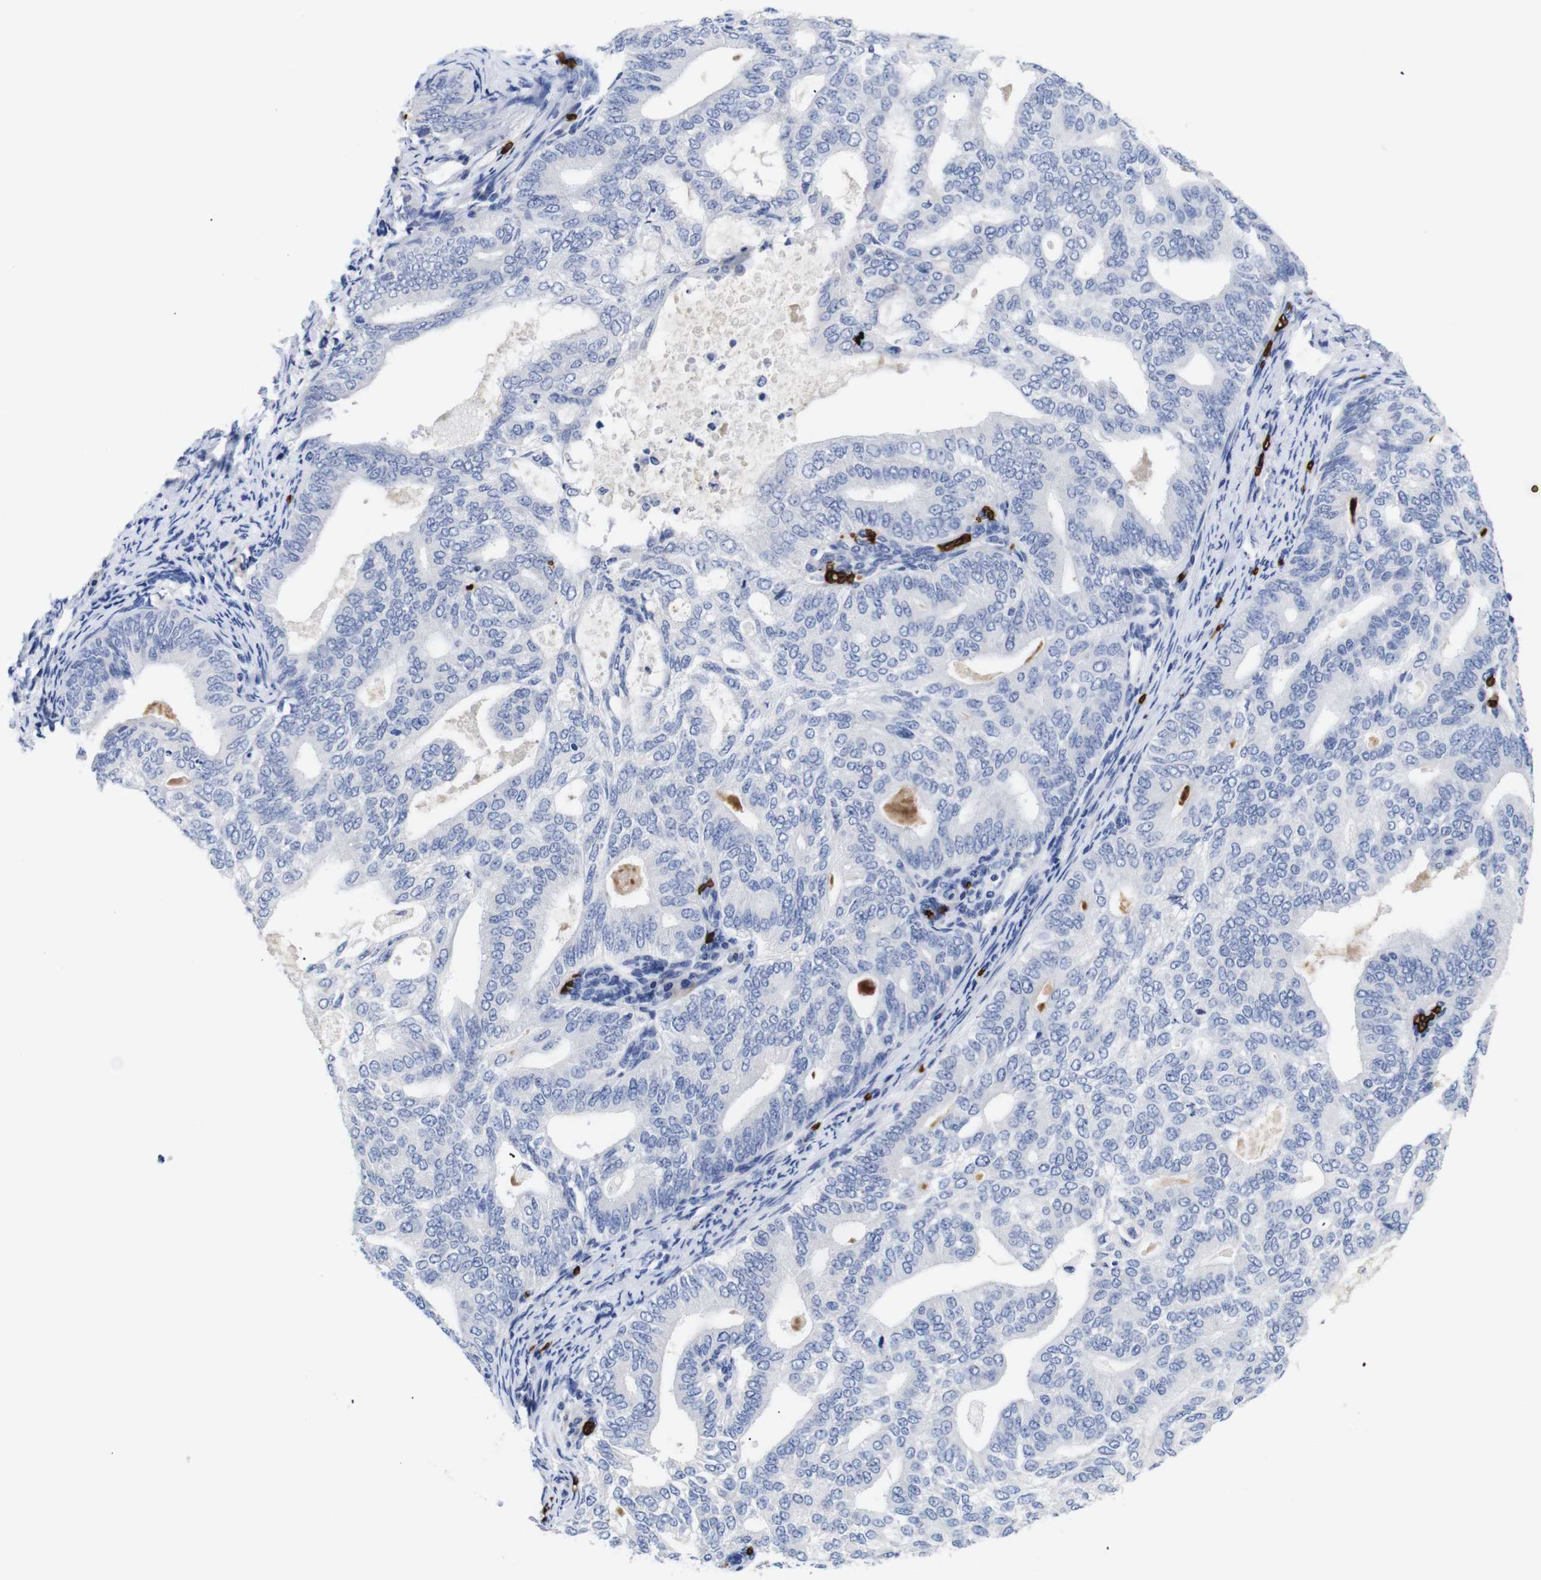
{"staining": {"intensity": "negative", "quantity": "none", "location": "none"}, "tissue": "endometrial cancer", "cell_type": "Tumor cells", "image_type": "cancer", "snomed": [{"axis": "morphology", "description": "Adenocarcinoma, NOS"}, {"axis": "topography", "description": "Endometrium"}], "caption": "This histopathology image is of adenocarcinoma (endometrial) stained with immunohistochemistry to label a protein in brown with the nuclei are counter-stained blue. There is no expression in tumor cells.", "gene": "S1PR2", "patient": {"sex": "female", "age": 58}}